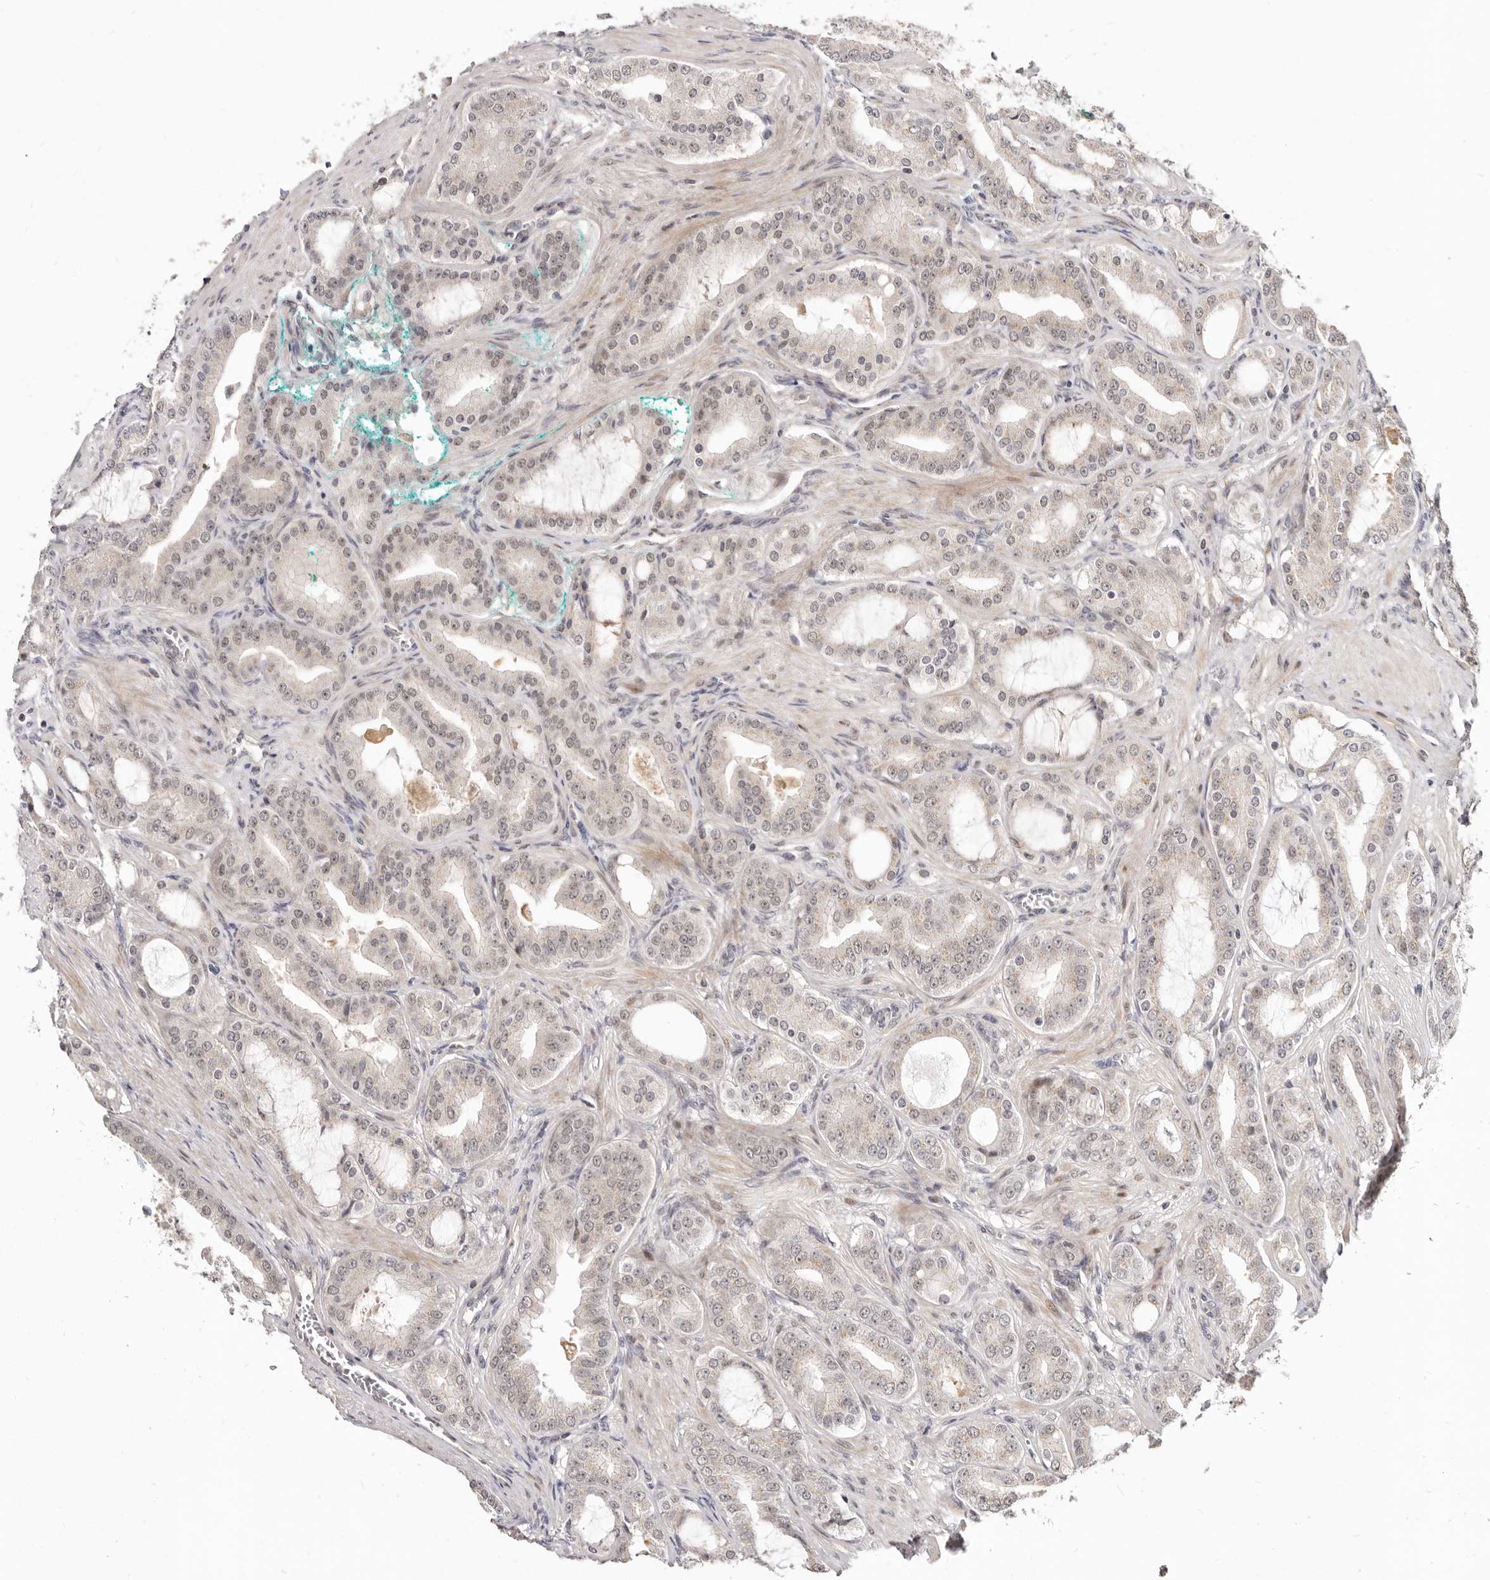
{"staining": {"intensity": "weak", "quantity": "25%-75%", "location": "nuclear"}, "tissue": "prostate cancer", "cell_type": "Tumor cells", "image_type": "cancer", "snomed": [{"axis": "morphology", "description": "Adenocarcinoma, High grade"}, {"axis": "topography", "description": "Prostate"}], "caption": "Prostate high-grade adenocarcinoma stained with a protein marker displays weak staining in tumor cells.", "gene": "SRCAP", "patient": {"sex": "male", "age": 60}}